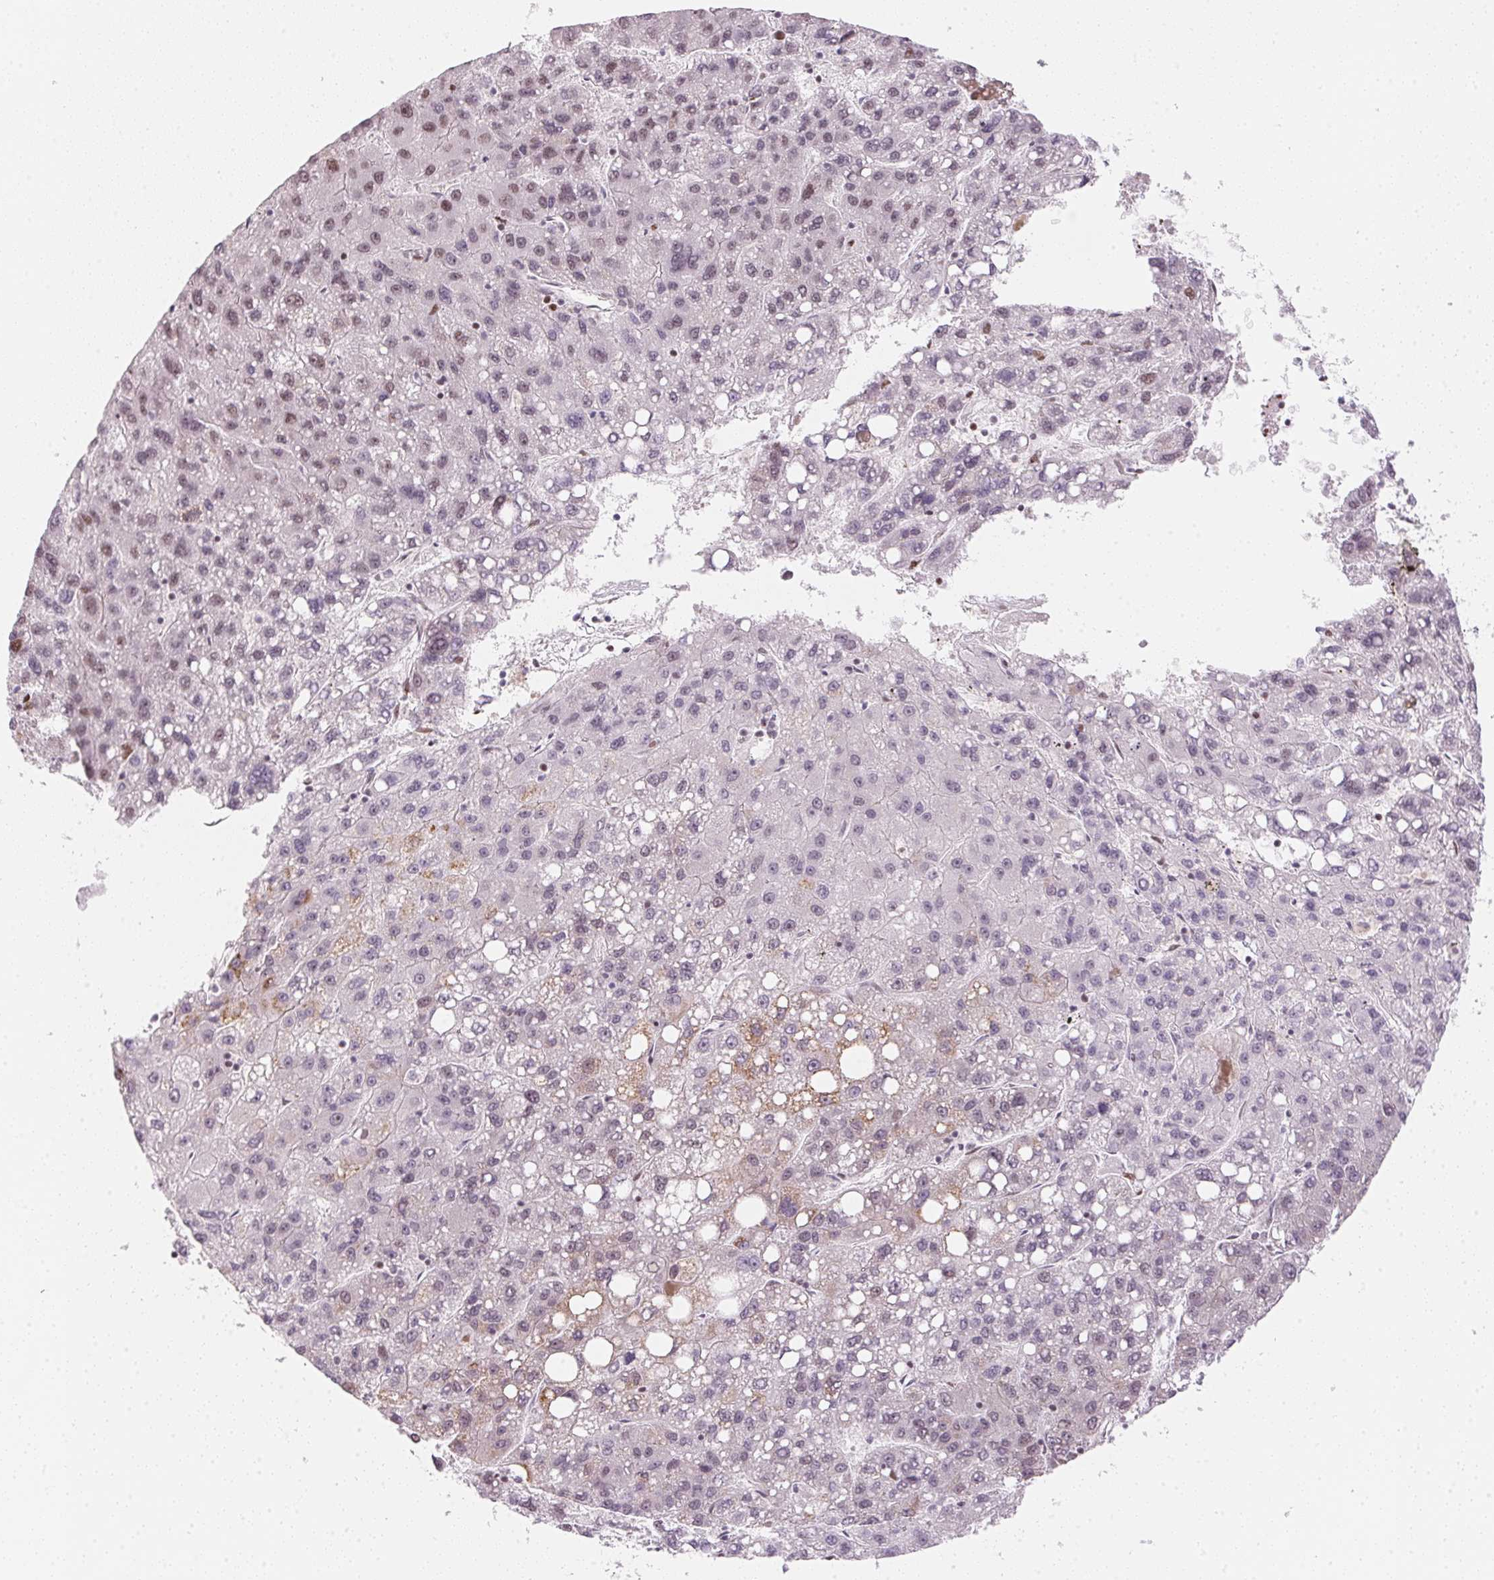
{"staining": {"intensity": "weak", "quantity": "<25%", "location": "nuclear"}, "tissue": "liver cancer", "cell_type": "Tumor cells", "image_type": "cancer", "snomed": [{"axis": "morphology", "description": "Carcinoma, Hepatocellular, NOS"}, {"axis": "topography", "description": "Liver"}], "caption": "High power microscopy micrograph of an immunohistochemistry (IHC) image of hepatocellular carcinoma (liver), revealing no significant expression in tumor cells.", "gene": "KAT6A", "patient": {"sex": "female", "age": 82}}